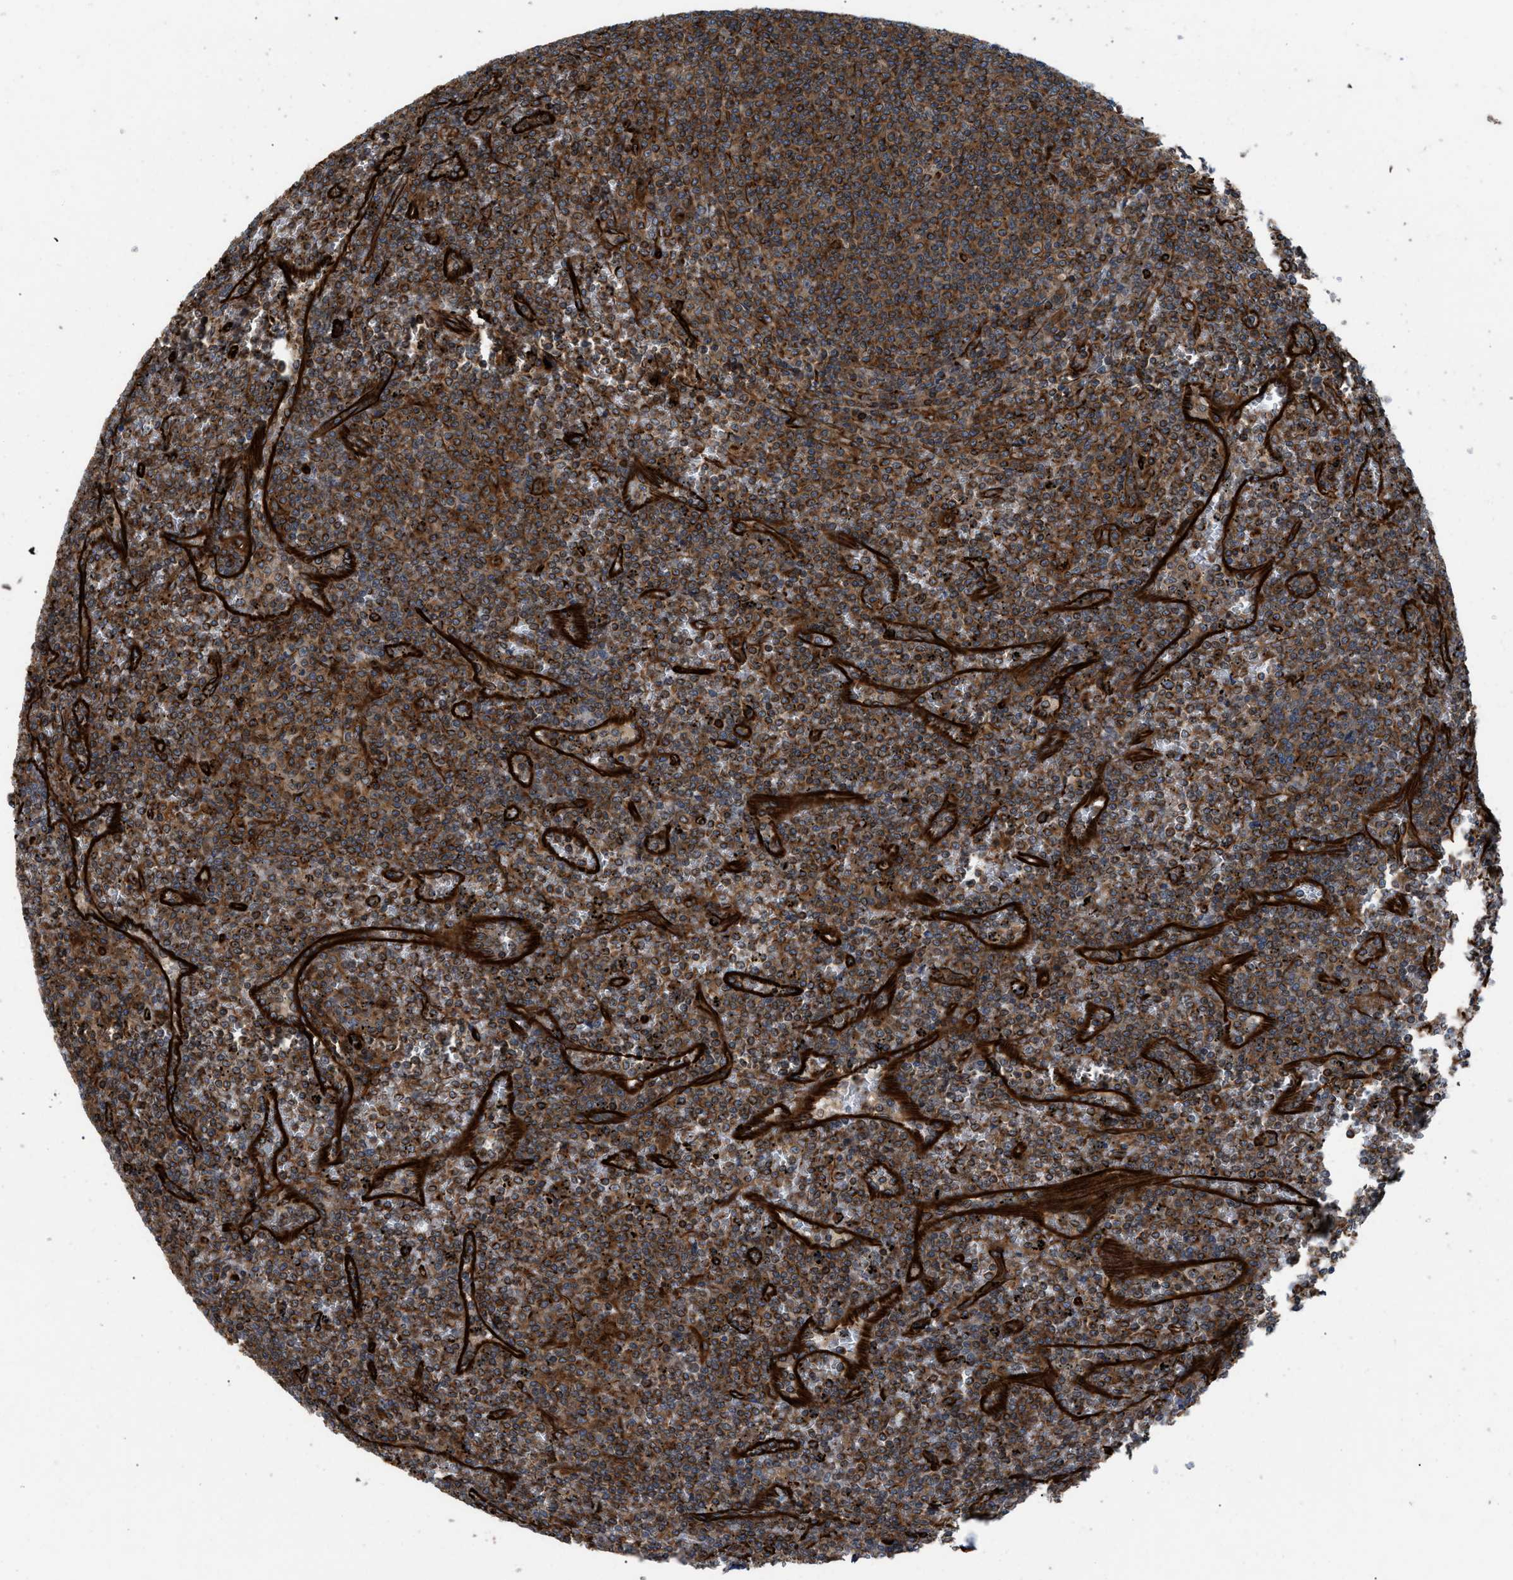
{"staining": {"intensity": "strong", "quantity": ">75%", "location": "cytoplasmic/membranous"}, "tissue": "lymphoma", "cell_type": "Tumor cells", "image_type": "cancer", "snomed": [{"axis": "morphology", "description": "Malignant lymphoma, non-Hodgkin's type, Low grade"}, {"axis": "topography", "description": "Spleen"}], "caption": "The photomicrograph demonstrates a brown stain indicating the presence of a protein in the cytoplasmic/membranous of tumor cells in lymphoma. The protein of interest is stained brown, and the nuclei are stained in blue (DAB (3,3'-diaminobenzidine) IHC with brightfield microscopy, high magnification).", "gene": "PTPRE", "patient": {"sex": "female", "age": 19}}